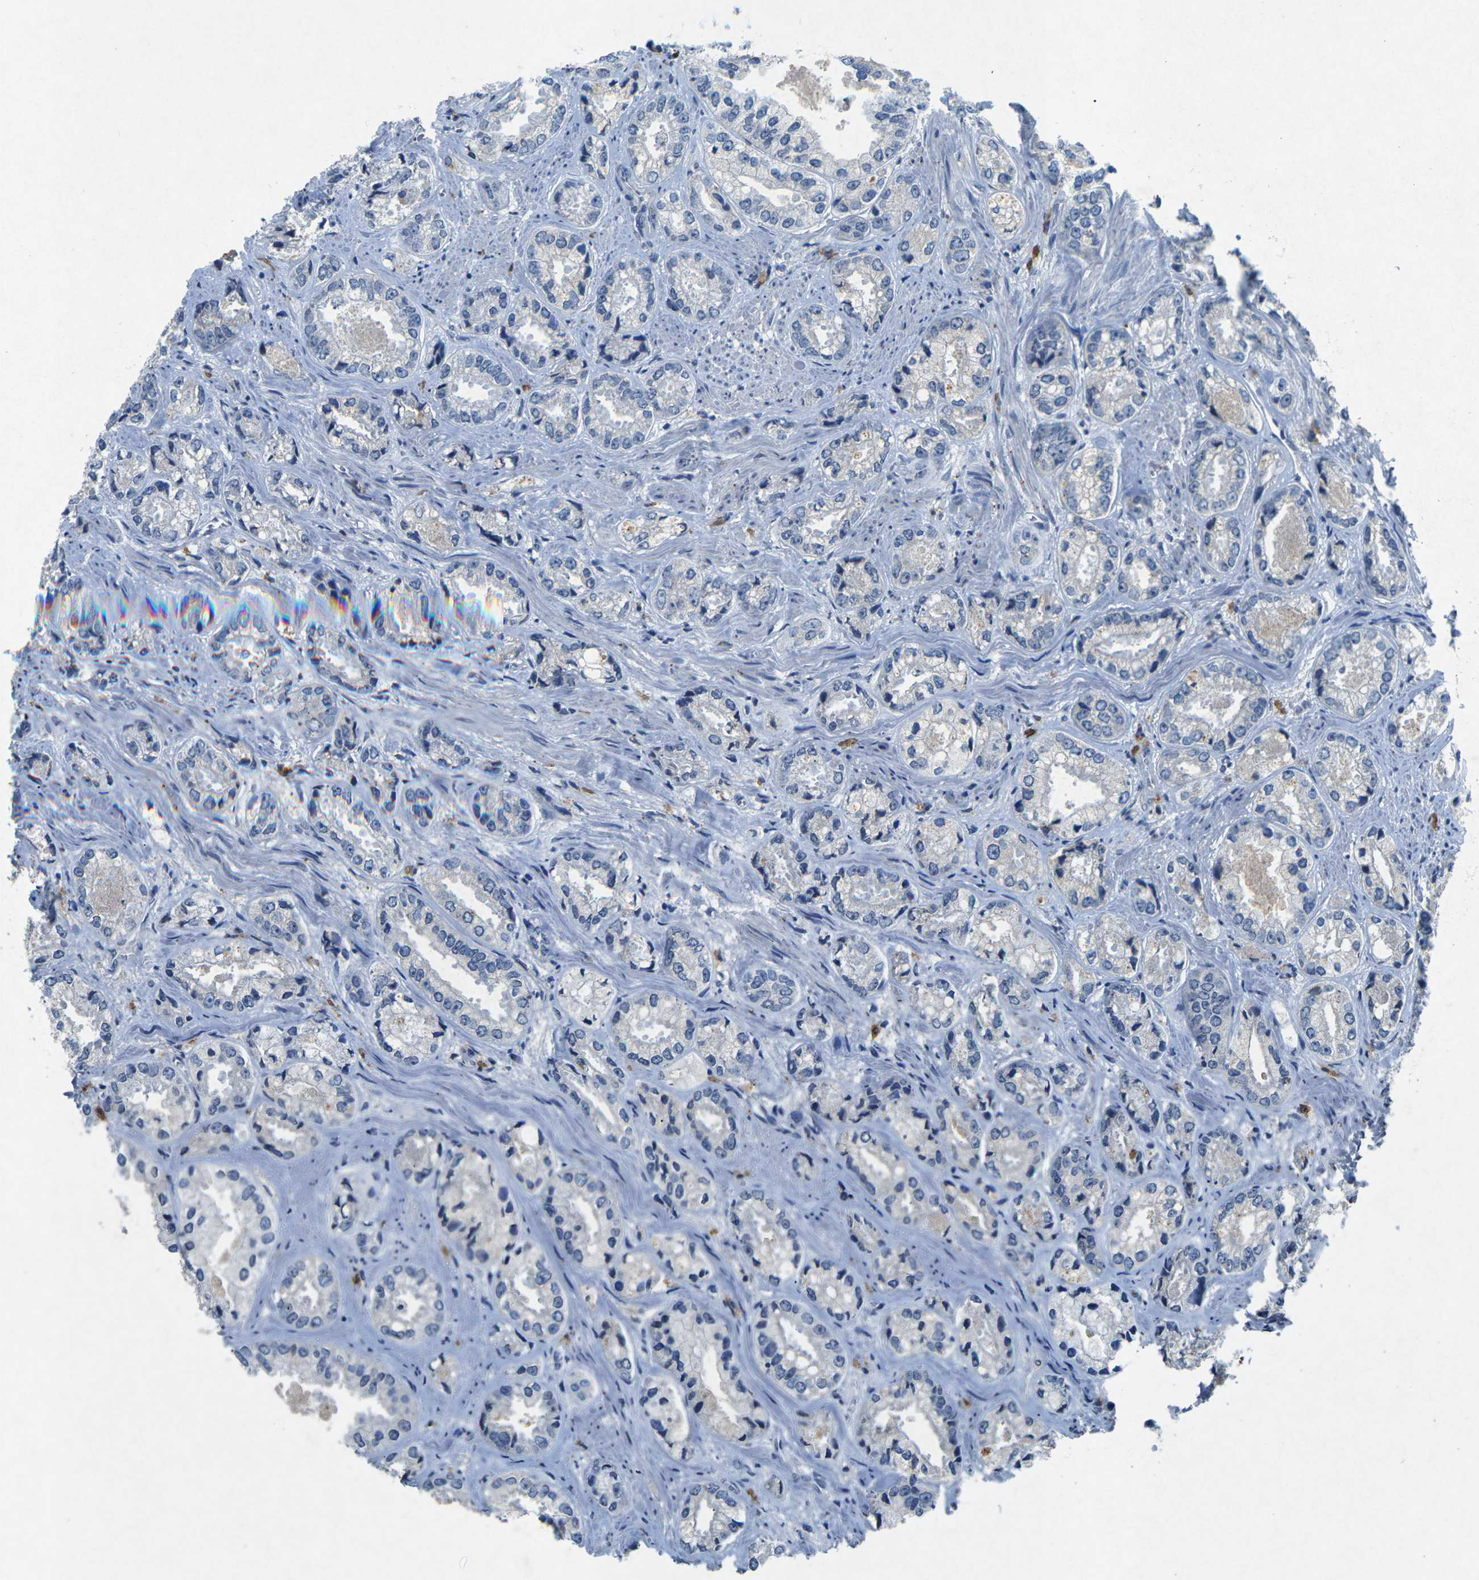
{"staining": {"intensity": "negative", "quantity": "none", "location": "none"}, "tissue": "prostate cancer", "cell_type": "Tumor cells", "image_type": "cancer", "snomed": [{"axis": "morphology", "description": "Adenocarcinoma, High grade"}, {"axis": "topography", "description": "Prostate"}], "caption": "Immunohistochemistry histopathology image of neoplastic tissue: human high-grade adenocarcinoma (prostate) stained with DAB (3,3'-diaminobenzidine) displays no significant protein expression in tumor cells.", "gene": "PLG", "patient": {"sex": "male", "age": 61}}